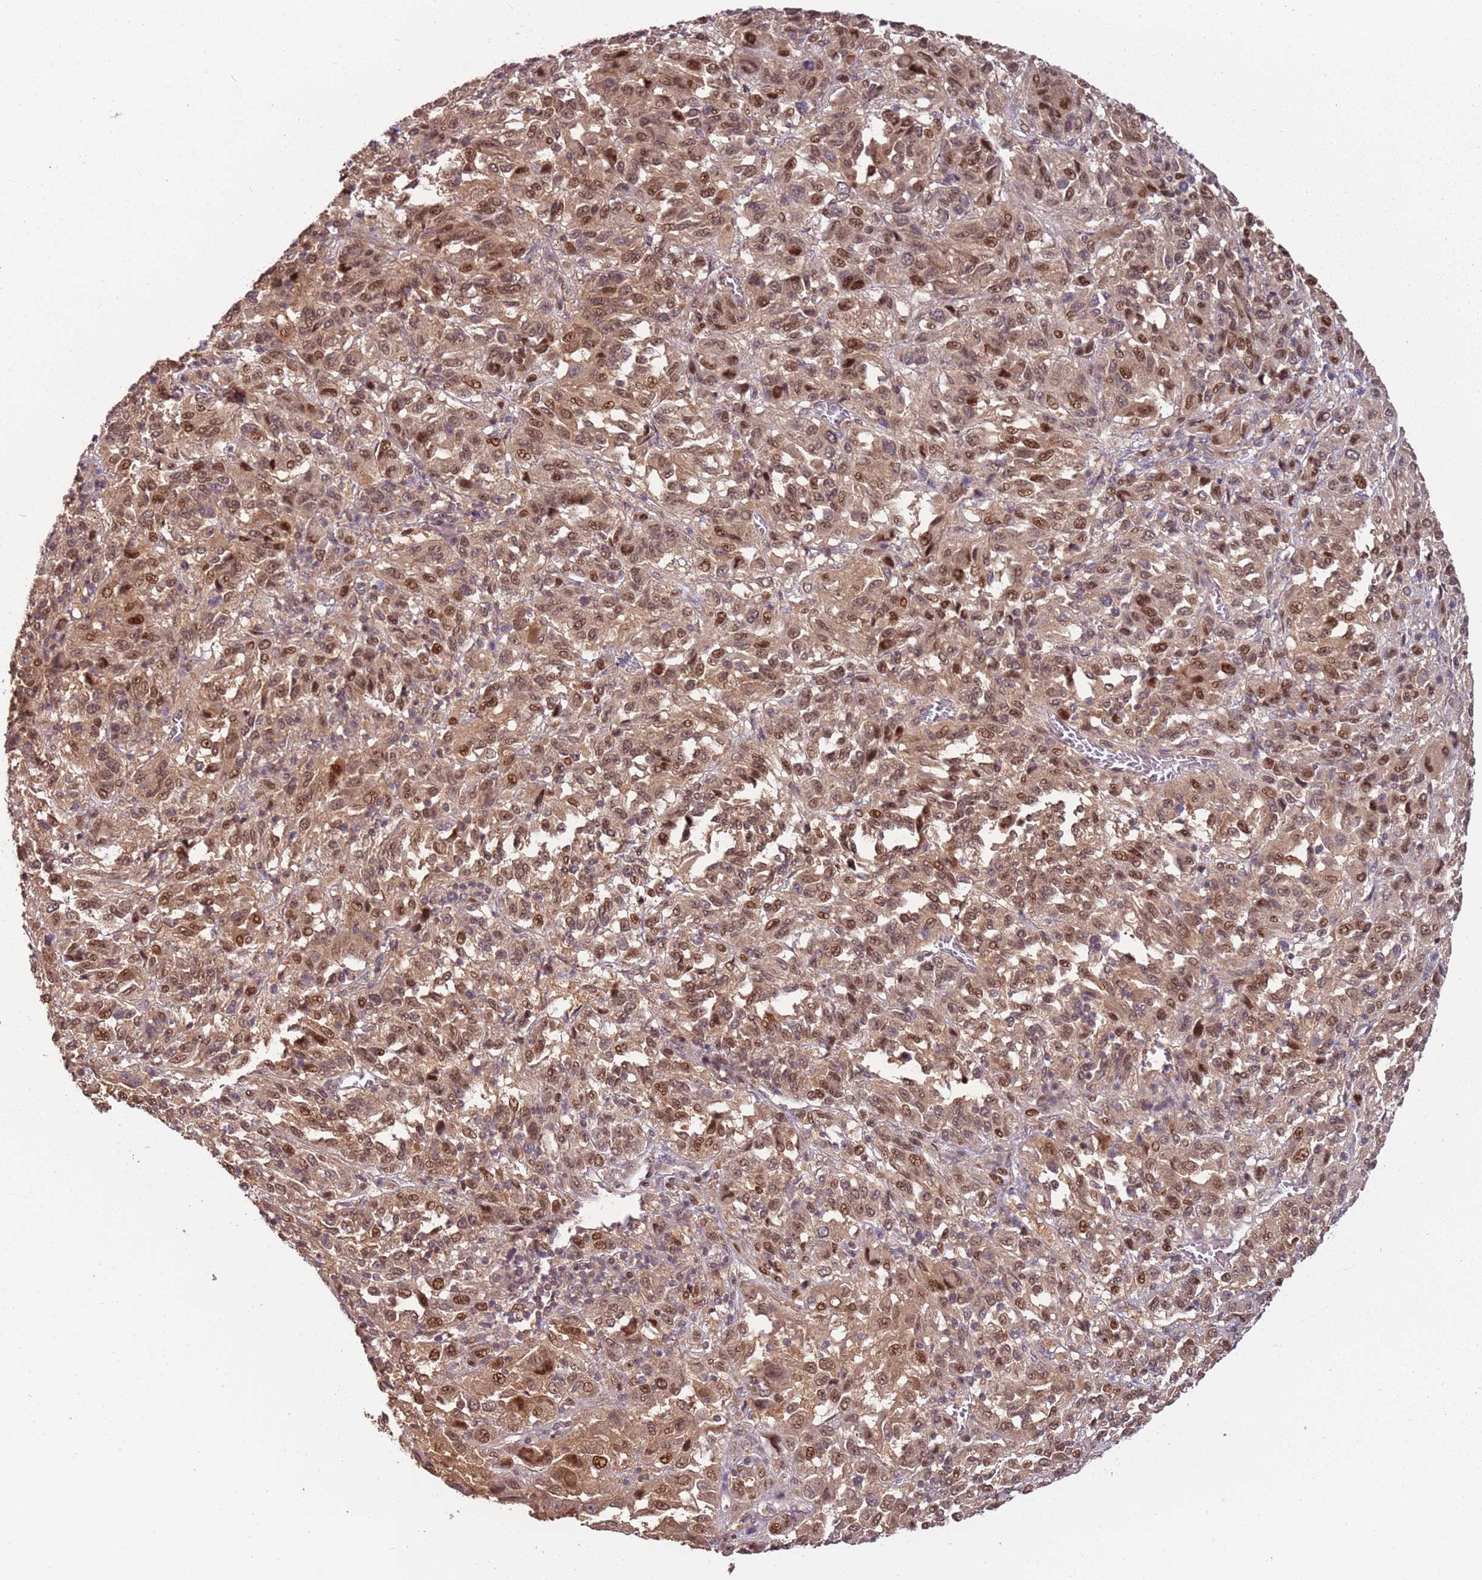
{"staining": {"intensity": "moderate", "quantity": ">75%", "location": "cytoplasmic/membranous,nuclear"}, "tissue": "melanoma", "cell_type": "Tumor cells", "image_type": "cancer", "snomed": [{"axis": "morphology", "description": "Malignant melanoma, Metastatic site"}, {"axis": "topography", "description": "Lung"}], "caption": "Melanoma tissue demonstrates moderate cytoplasmic/membranous and nuclear staining in about >75% of tumor cells (DAB = brown stain, brightfield microscopy at high magnification).", "gene": "GSTO2", "patient": {"sex": "male", "age": 64}}